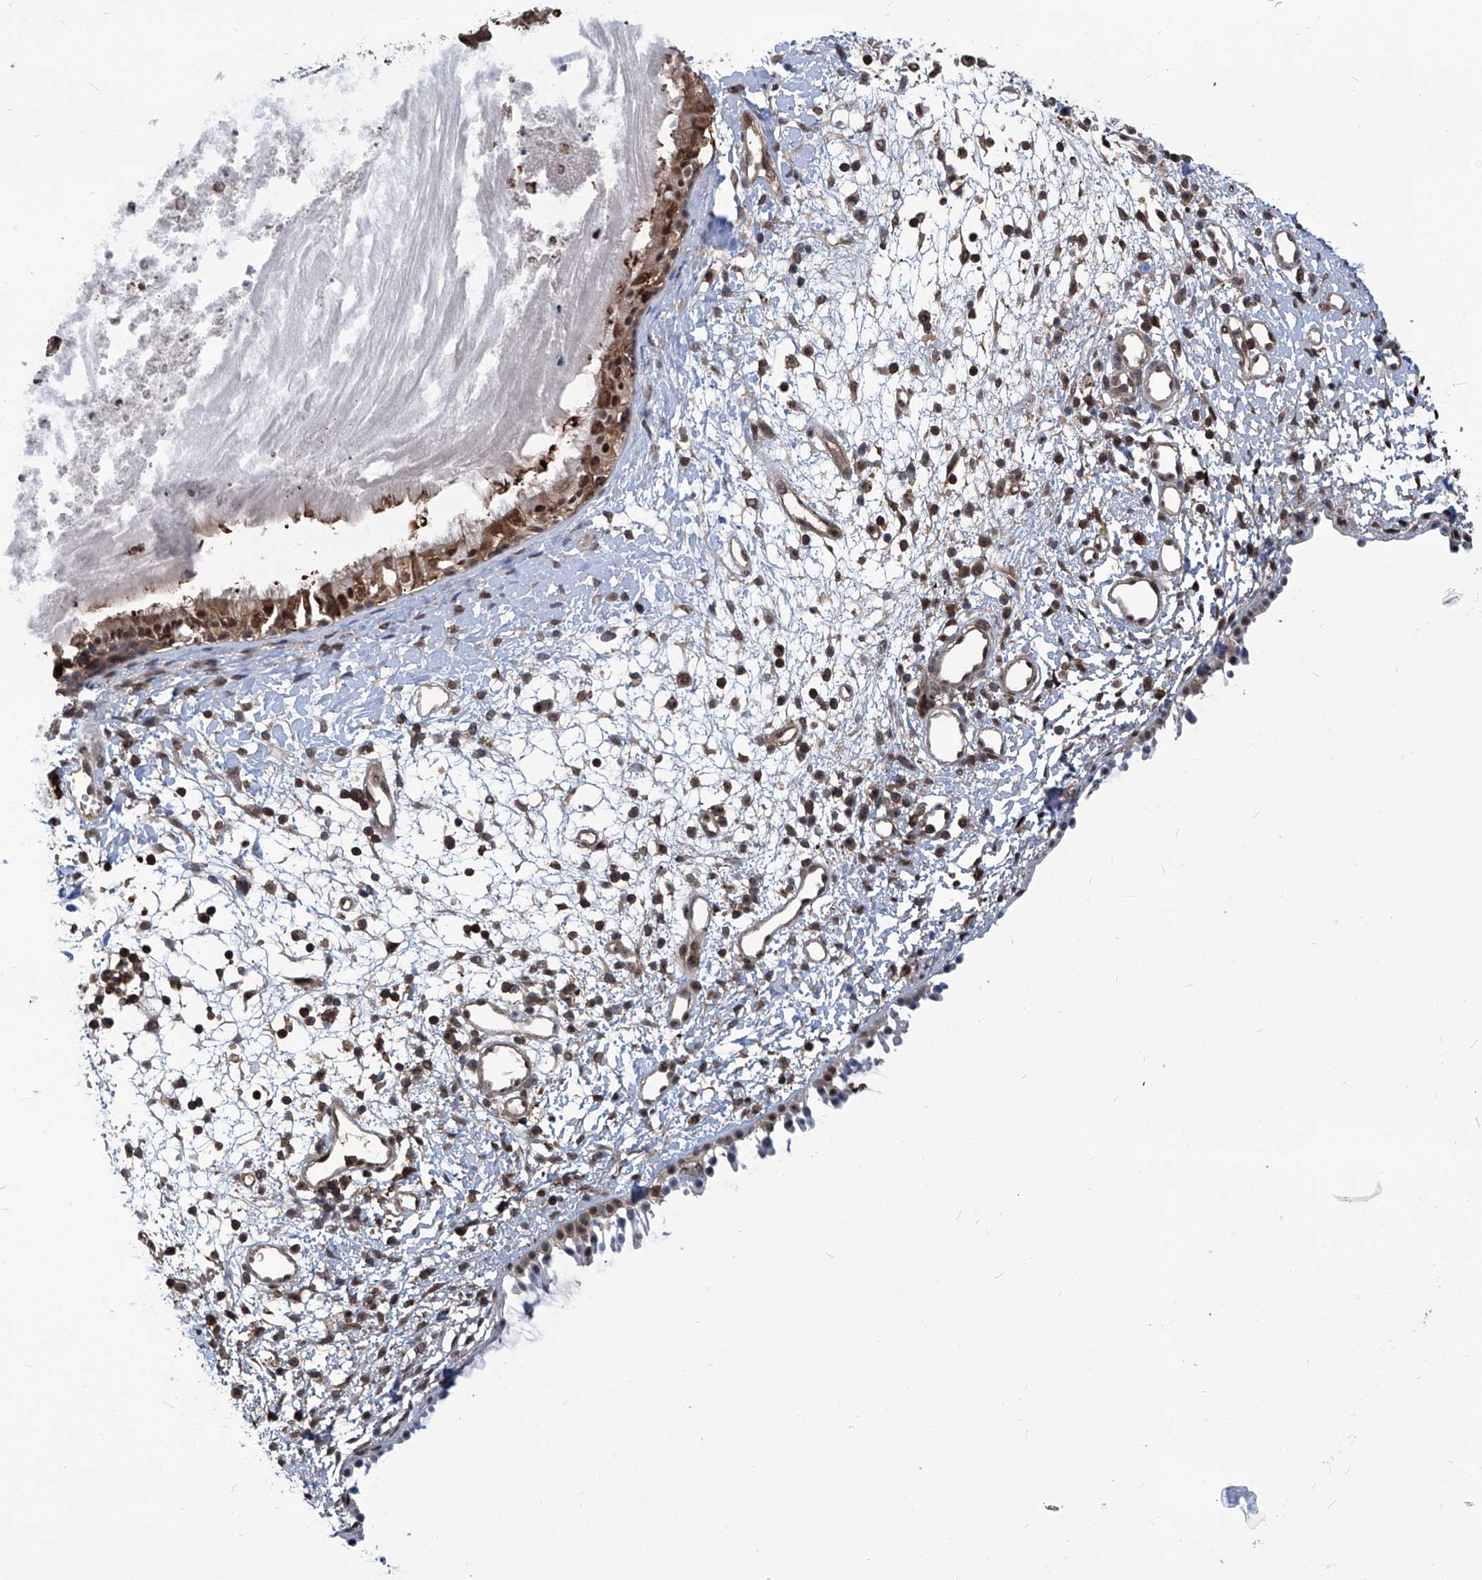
{"staining": {"intensity": "moderate", "quantity": ">75%", "location": "cytoplasmic/membranous,nuclear"}, "tissue": "nasopharynx", "cell_type": "Respiratory epithelial cells", "image_type": "normal", "snomed": [{"axis": "morphology", "description": "Normal tissue, NOS"}, {"axis": "topography", "description": "Nasopharynx"}], "caption": "Moderate cytoplasmic/membranous,nuclear protein expression is identified in about >75% of respiratory epithelial cells in nasopharynx. The staining was performed using DAB, with brown indicating positive protein expression. Nuclei are stained blue with hematoxylin.", "gene": "PSMB1", "patient": {"sex": "male", "age": 22}}